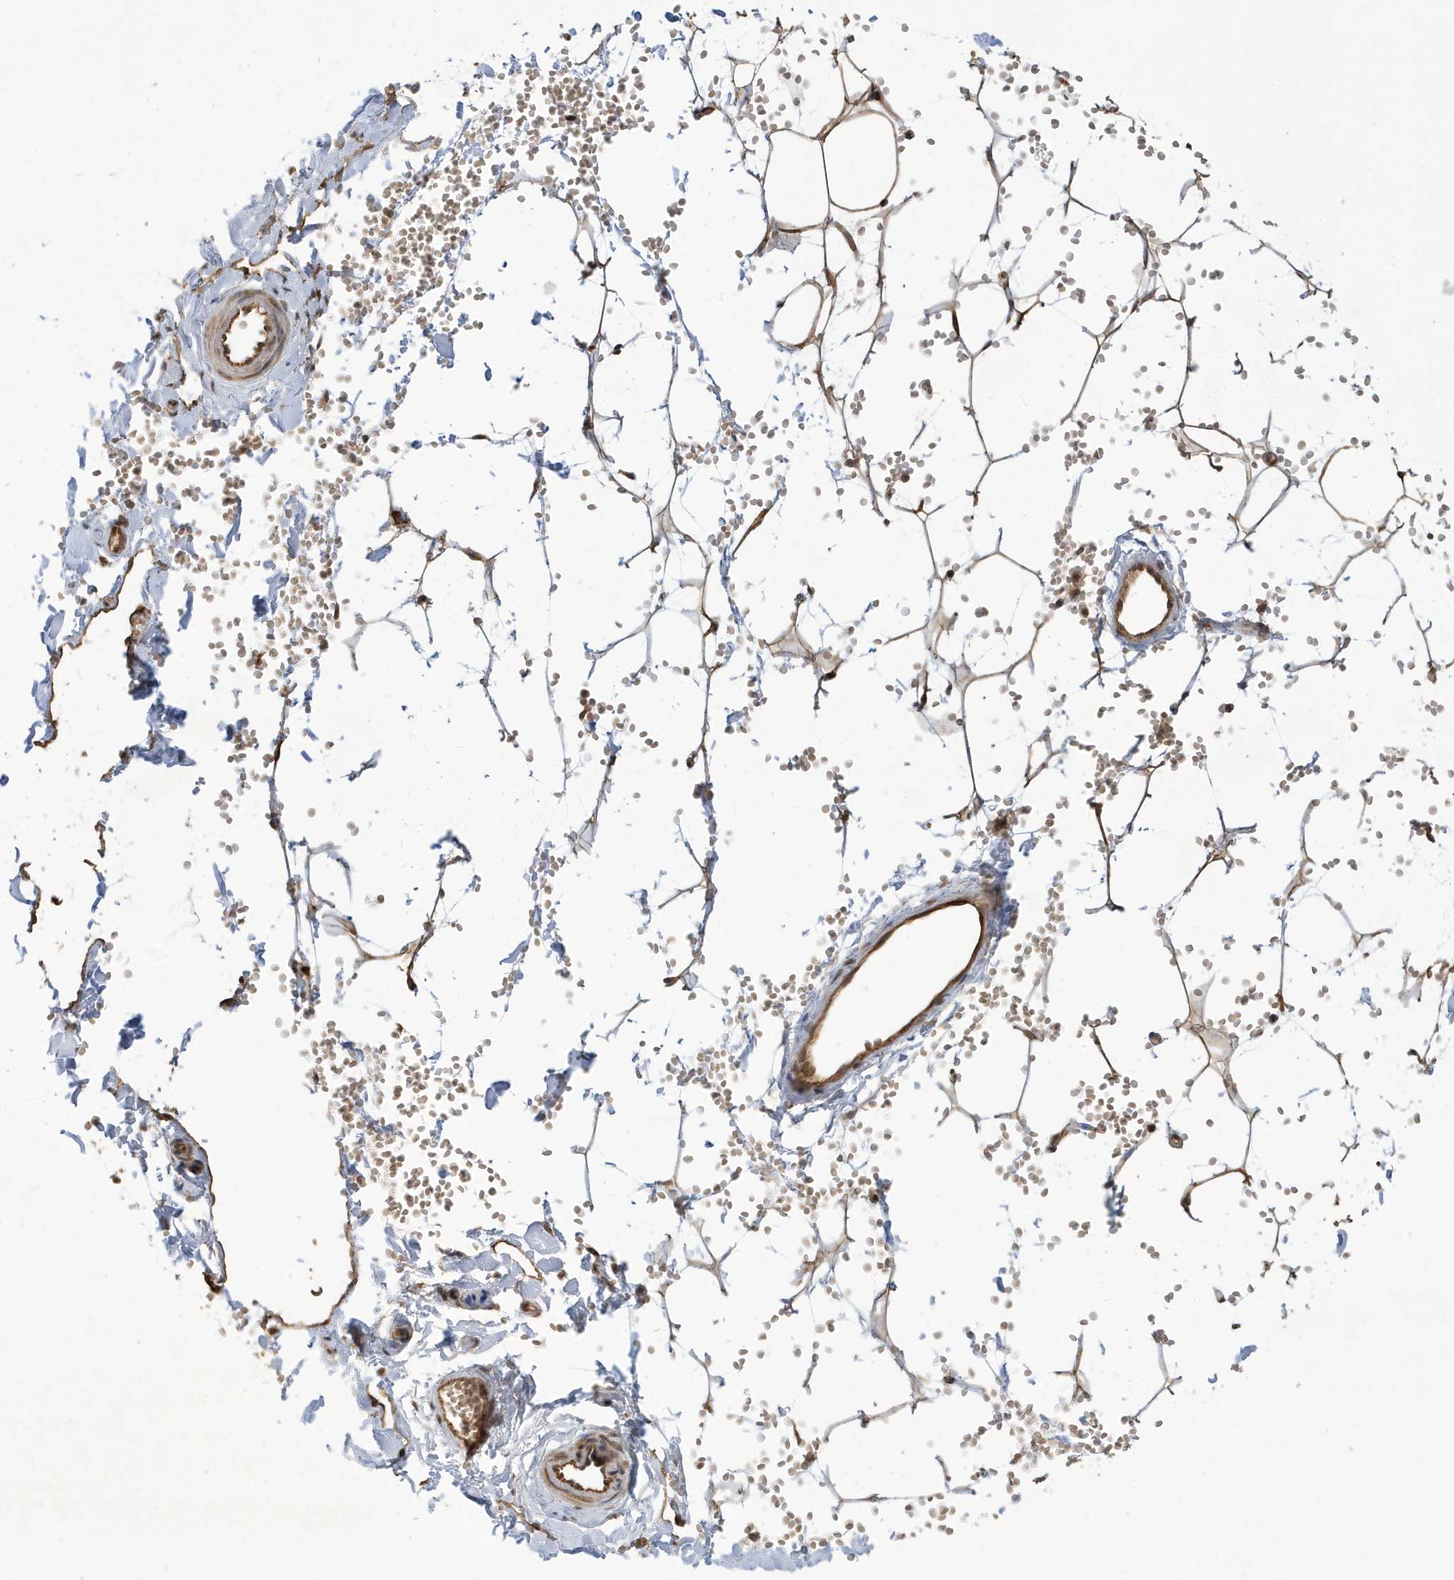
{"staining": {"intensity": "strong", "quantity": ">75%", "location": "cytoplasmic/membranous"}, "tissue": "adipose tissue", "cell_type": "Adipocytes", "image_type": "normal", "snomed": [{"axis": "morphology", "description": "Normal tissue, NOS"}, {"axis": "topography", "description": "Breast"}], "caption": "Immunohistochemical staining of normal human adipose tissue displays high levels of strong cytoplasmic/membranous staining in approximately >75% of adipocytes.", "gene": "ECM2", "patient": {"sex": "female", "age": 23}}